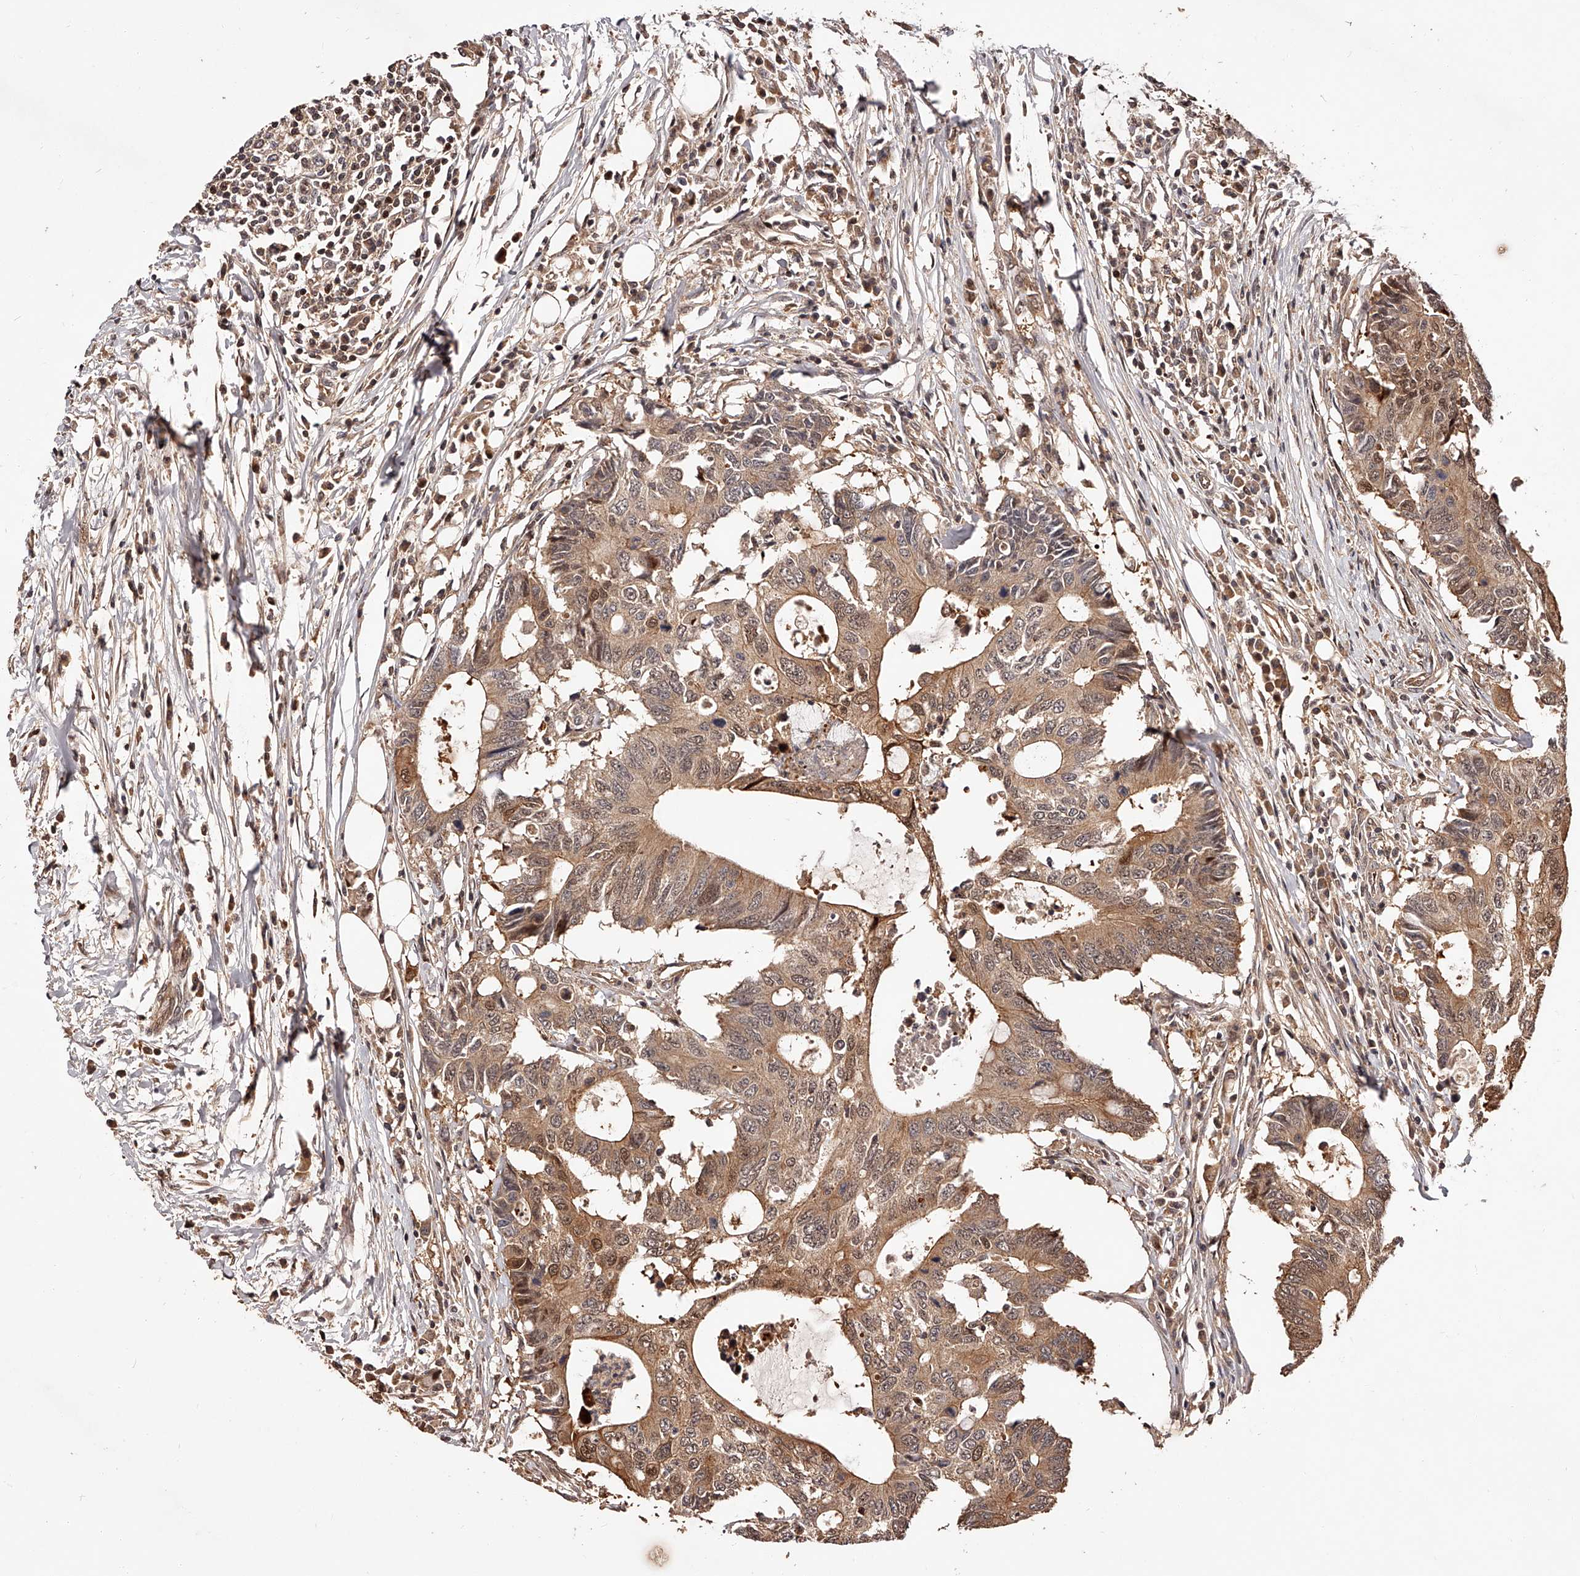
{"staining": {"intensity": "moderate", "quantity": ">75%", "location": "cytoplasmic/membranous,nuclear"}, "tissue": "colorectal cancer", "cell_type": "Tumor cells", "image_type": "cancer", "snomed": [{"axis": "morphology", "description": "Adenocarcinoma, NOS"}, {"axis": "topography", "description": "Colon"}], "caption": "Protein expression analysis of human colorectal adenocarcinoma reveals moderate cytoplasmic/membranous and nuclear staining in about >75% of tumor cells.", "gene": "CUL7", "patient": {"sex": "male", "age": 71}}